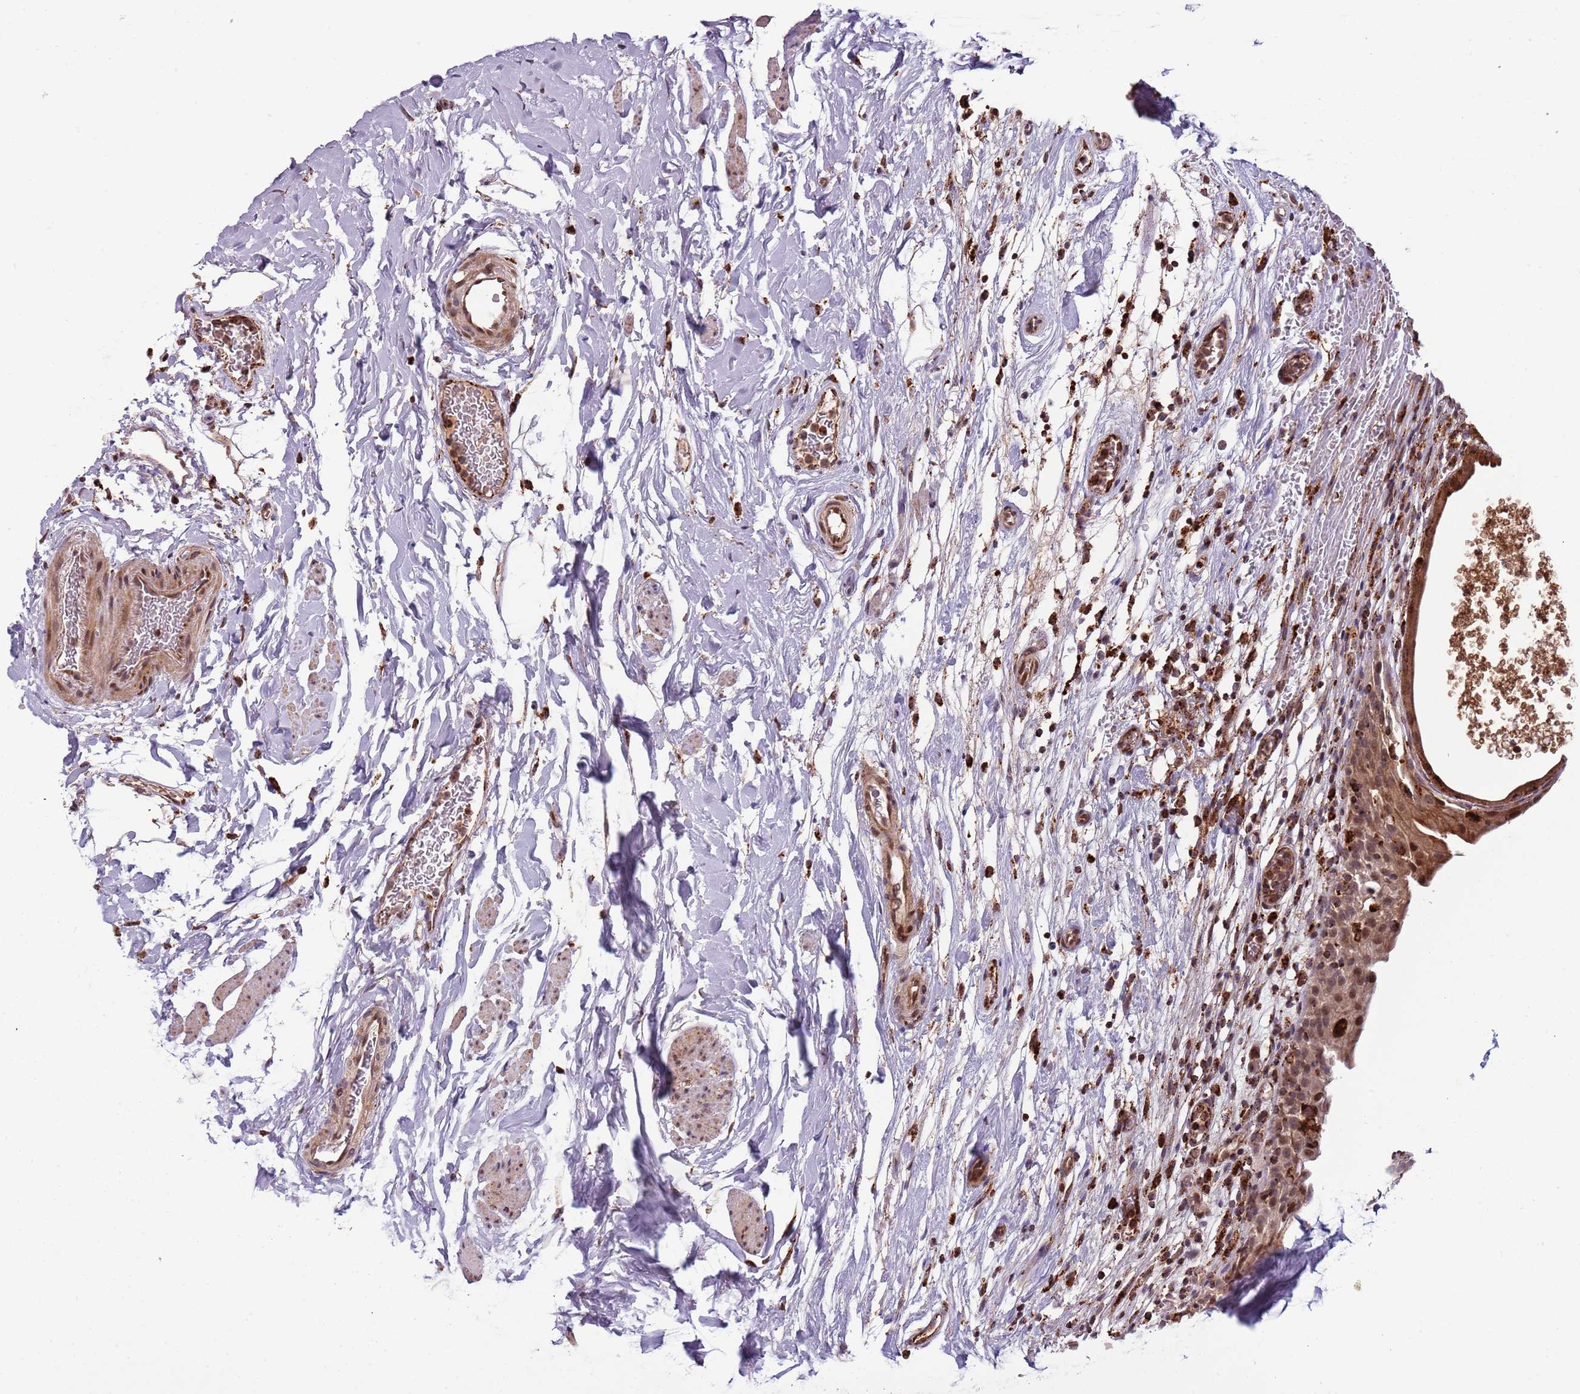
{"staining": {"intensity": "moderate", "quantity": ">75%", "location": "cytoplasmic/membranous,nuclear"}, "tissue": "urinary bladder", "cell_type": "Urothelial cells", "image_type": "normal", "snomed": [{"axis": "morphology", "description": "Normal tissue, NOS"}, {"axis": "morphology", "description": "Inflammation, NOS"}, {"axis": "topography", "description": "Urinary bladder"}], "caption": "Urinary bladder stained with DAB (3,3'-diaminobenzidine) immunohistochemistry demonstrates medium levels of moderate cytoplasmic/membranous,nuclear expression in about >75% of urothelial cells. (IHC, brightfield microscopy, high magnification).", "gene": "ULK3", "patient": {"sex": "male", "age": 63}}